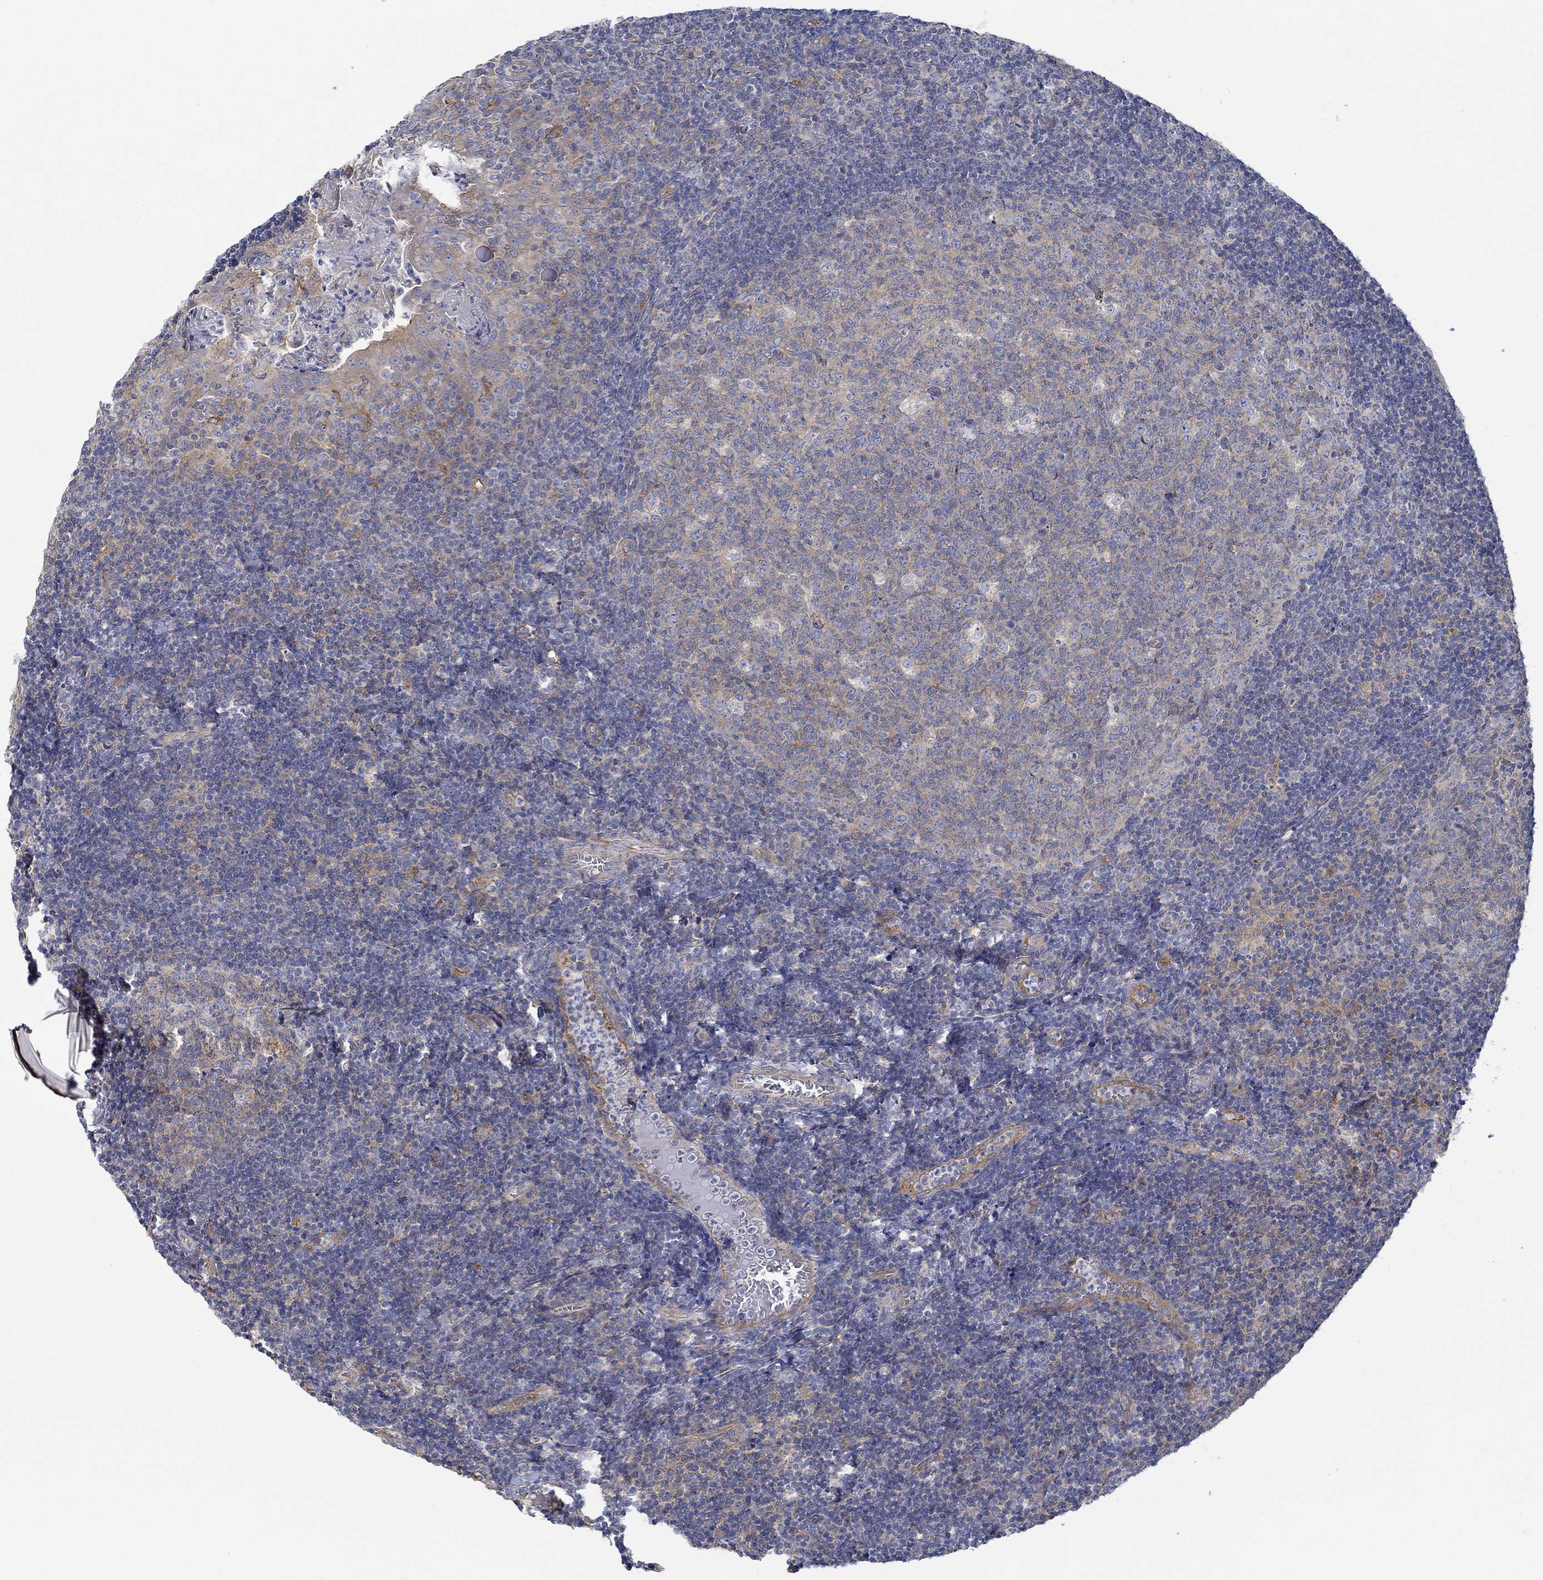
{"staining": {"intensity": "weak", "quantity": "25%-75%", "location": "cytoplasmic/membranous"}, "tissue": "tonsil", "cell_type": "Germinal center cells", "image_type": "normal", "snomed": [{"axis": "morphology", "description": "Normal tissue, NOS"}, {"axis": "topography", "description": "Tonsil"}], "caption": "DAB immunohistochemical staining of unremarkable tonsil exhibits weak cytoplasmic/membranous protein staining in approximately 25%-75% of germinal center cells. (Stains: DAB in brown, nuclei in blue, Microscopy: brightfield microscopy at high magnification).", "gene": "SPAG9", "patient": {"sex": "female", "age": 13}}